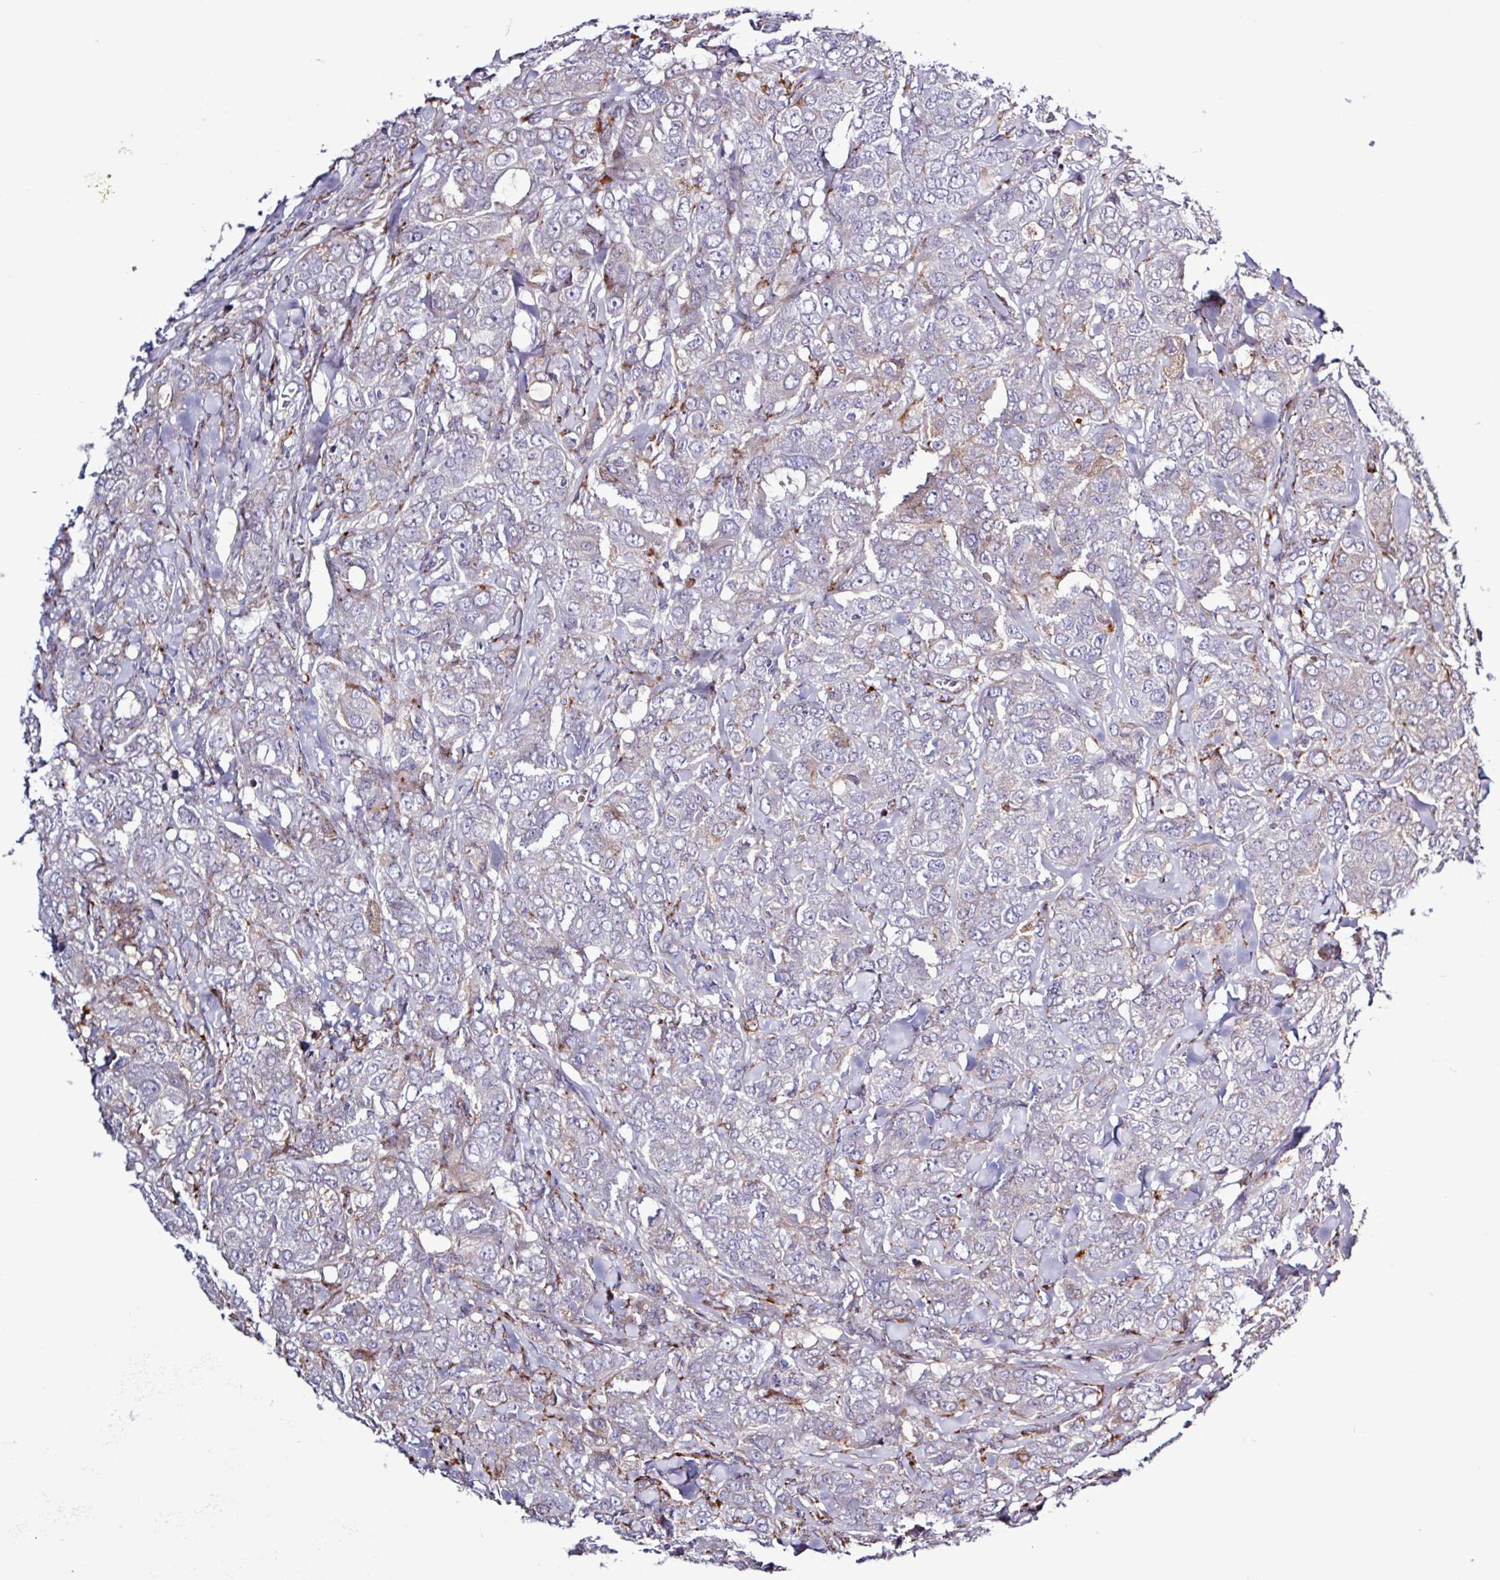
{"staining": {"intensity": "negative", "quantity": "none", "location": "none"}, "tissue": "breast cancer", "cell_type": "Tumor cells", "image_type": "cancer", "snomed": [{"axis": "morphology", "description": "Duct carcinoma"}, {"axis": "topography", "description": "Breast"}], "caption": "An IHC micrograph of breast cancer is shown. There is no staining in tumor cells of breast cancer. Nuclei are stained in blue.", "gene": "AMIGO2", "patient": {"sex": "female", "age": 43}}